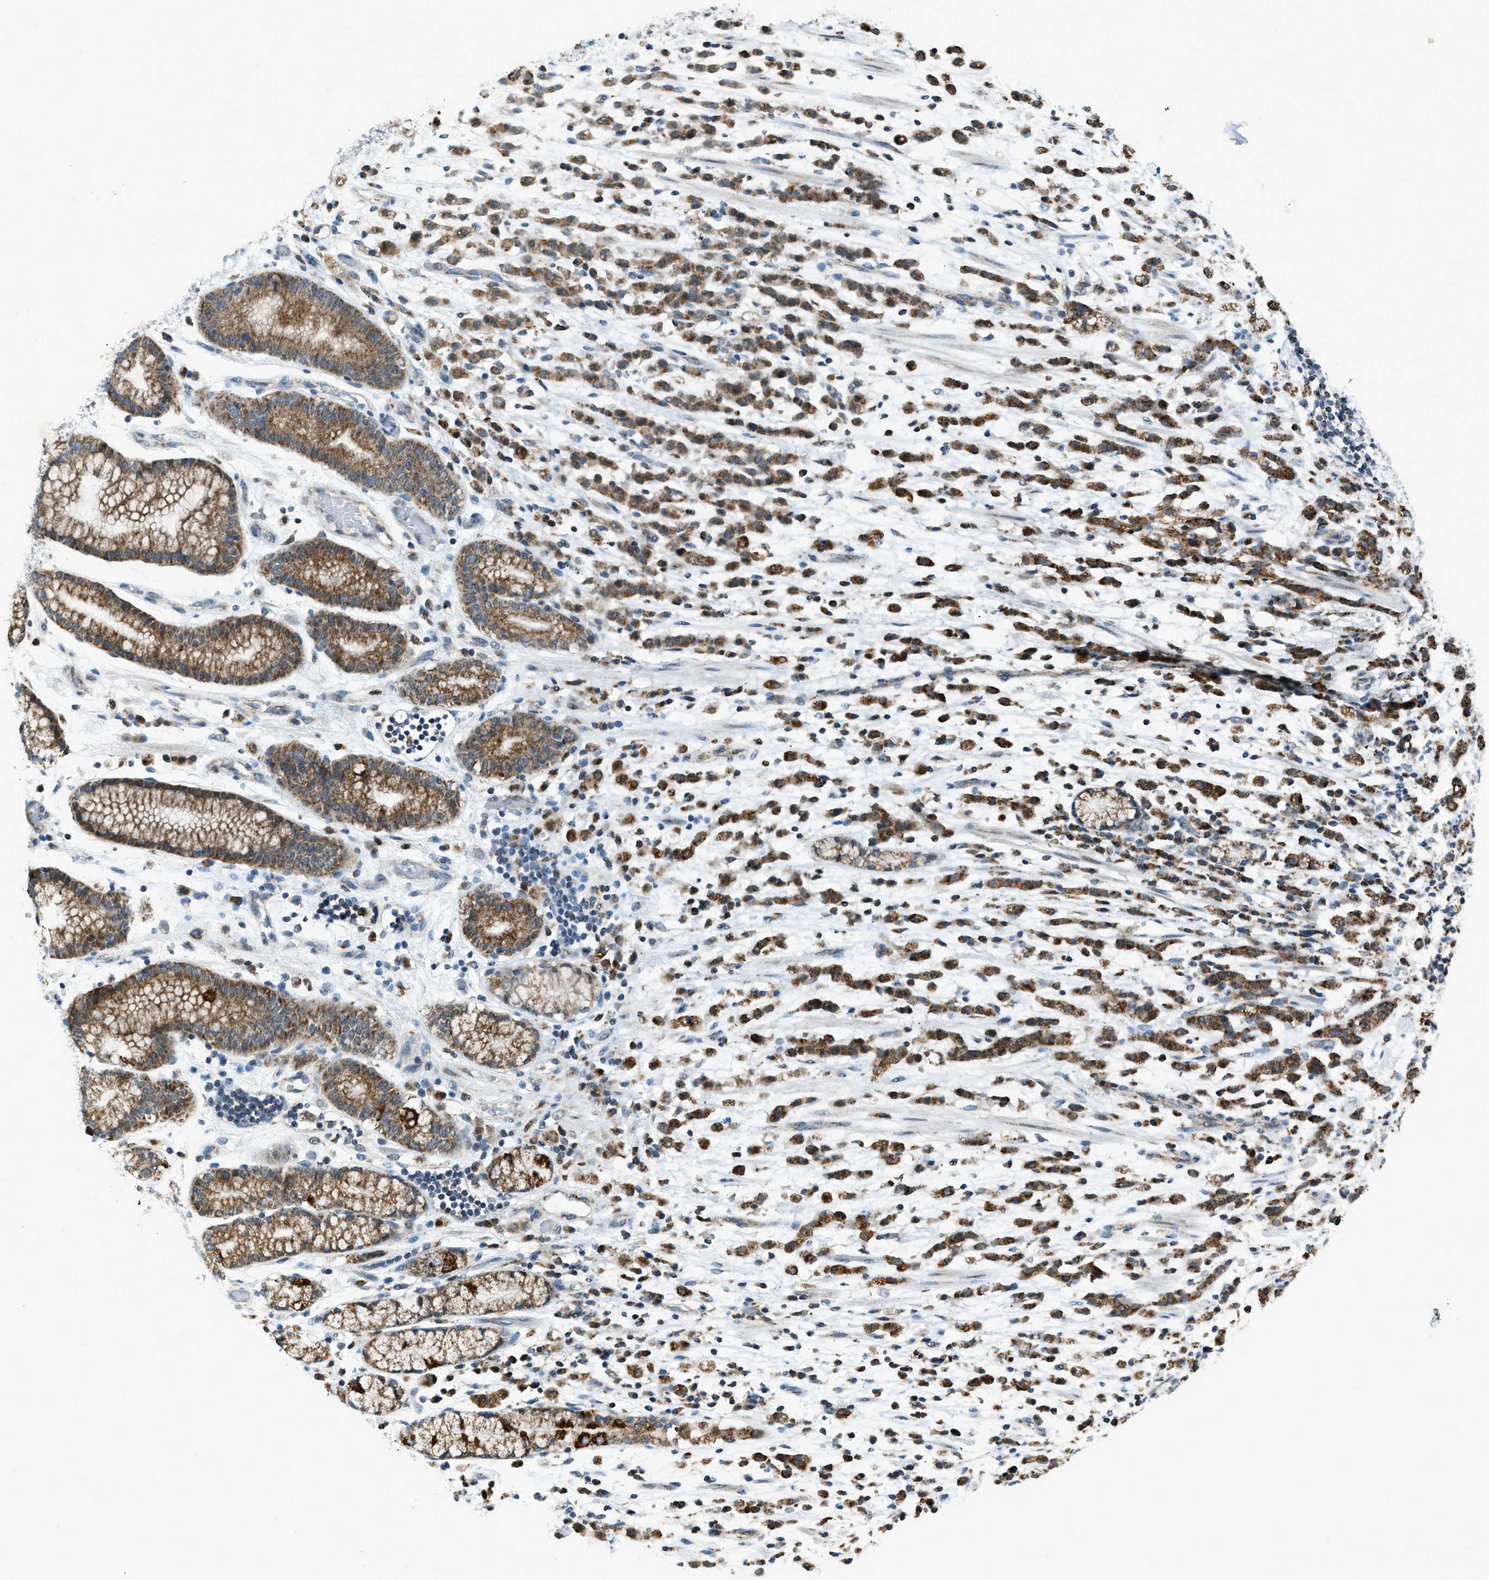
{"staining": {"intensity": "moderate", "quantity": ">75%", "location": "cytoplasmic/membranous"}, "tissue": "stomach cancer", "cell_type": "Tumor cells", "image_type": "cancer", "snomed": [{"axis": "morphology", "description": "Adenocarcinoma, NOS"}, {"axis": "topography", "description": "Stomach, lower"}], "caption": "Tumor cells show medium levels of moderate cytoplasmic/membranous positivity in approximately >75% of cells in human adenocarcinoma (stomach). Nuclei are stained in blue.", "gene": "SRM", "patient": {"sex": "male", "age": 88}}